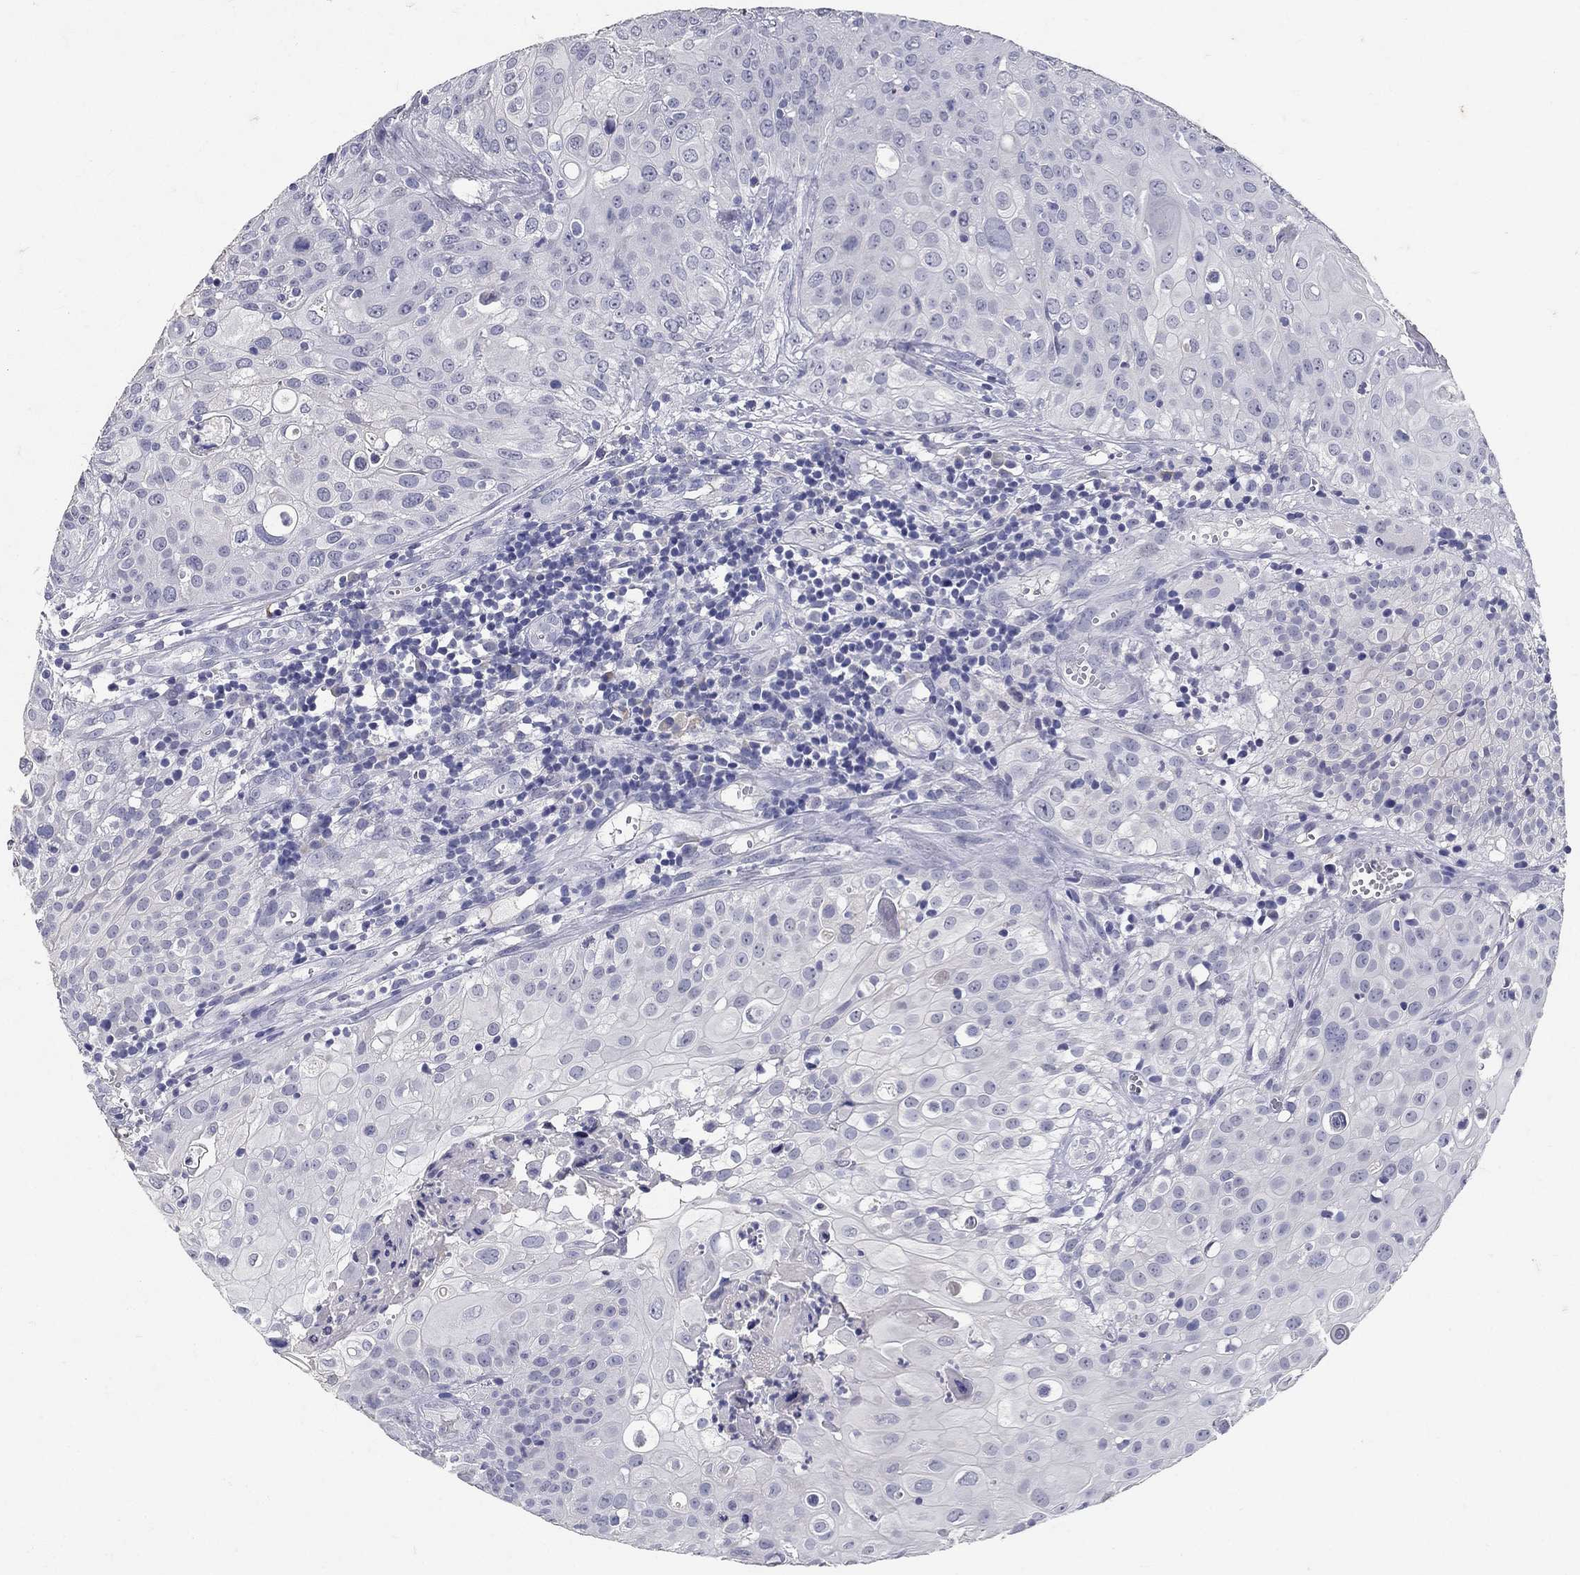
{"staining": {"intensity": "negative", "quantity": "none", "location": "none"}, "tissue": "urothelial cancer", "cell_type": "Tumor cells", "image_type": "cancer", "snomed": [{"axis": "morphology", "description": "Urothelial carcinoma, High grade"}, {"axis": "topography", "description": "Urinary bladder"}], "caption": "Urothelial cancer was stained to show a protein in brown. There is no significant expression in tumor cells.", "gene": "POMC", "patient": {"sex": "female", "age": 79}}